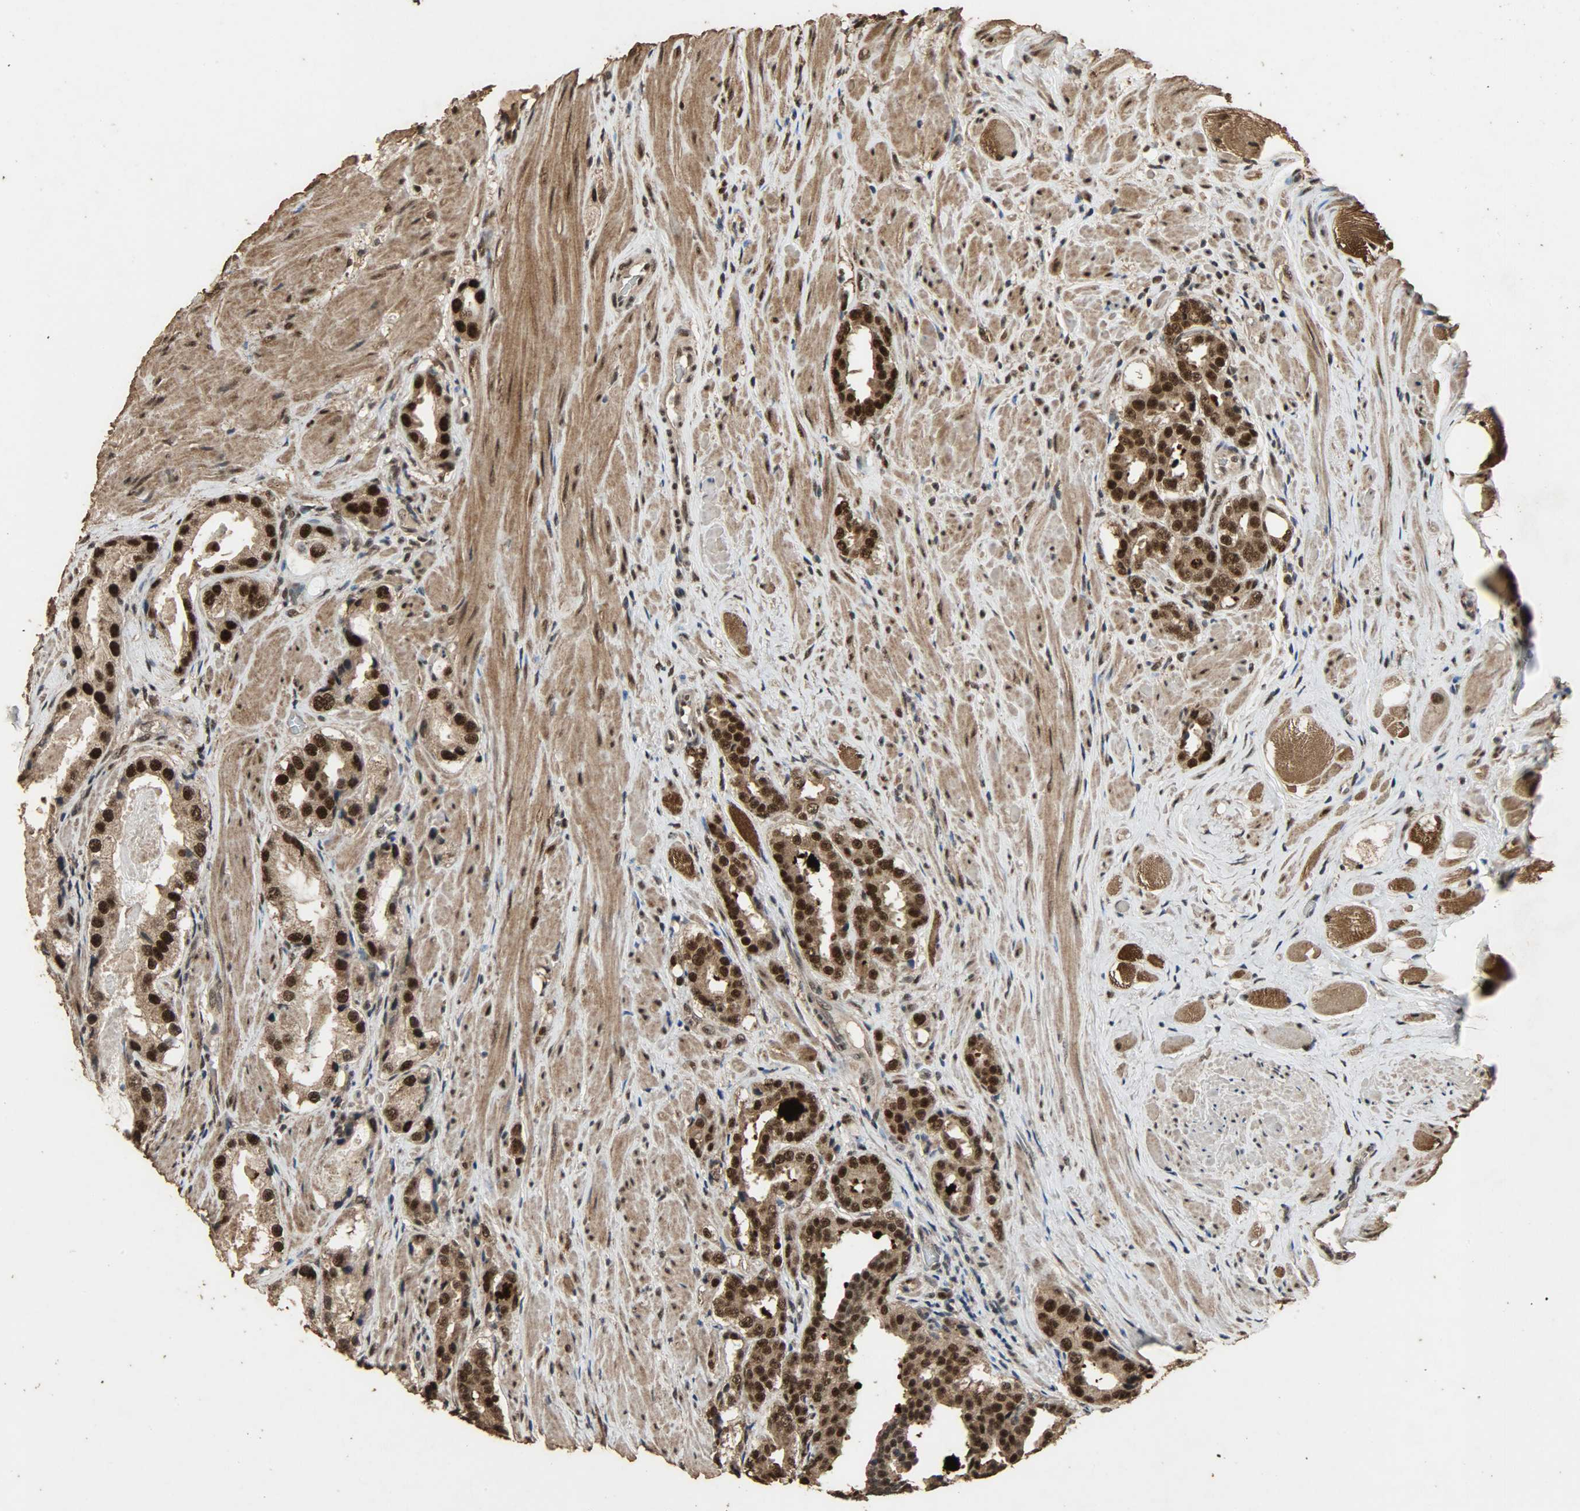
{"staining": {"intensity": "strong", "quantity": ">75%", "location": "cytoplasmic/membranous,nuclear"}, "tissue": "prostate cancer", "cell_type": "Tumor cells", "image_type": "cancer", "snomed": [{"axis": "morphology", "description": "Adenocarcinoma, Medium grade"}, {"axis": "topography", "description": "Prostate"}], "caption": "This is a micrograph of immunohistochemistry (IHC) staining of prostate cancer, which shows strong staining in the cytoplasmic/membranous and nuclear of tumor cells.", "gene": "CCNT2", "patient": {"sex": "male", "age": 60}}